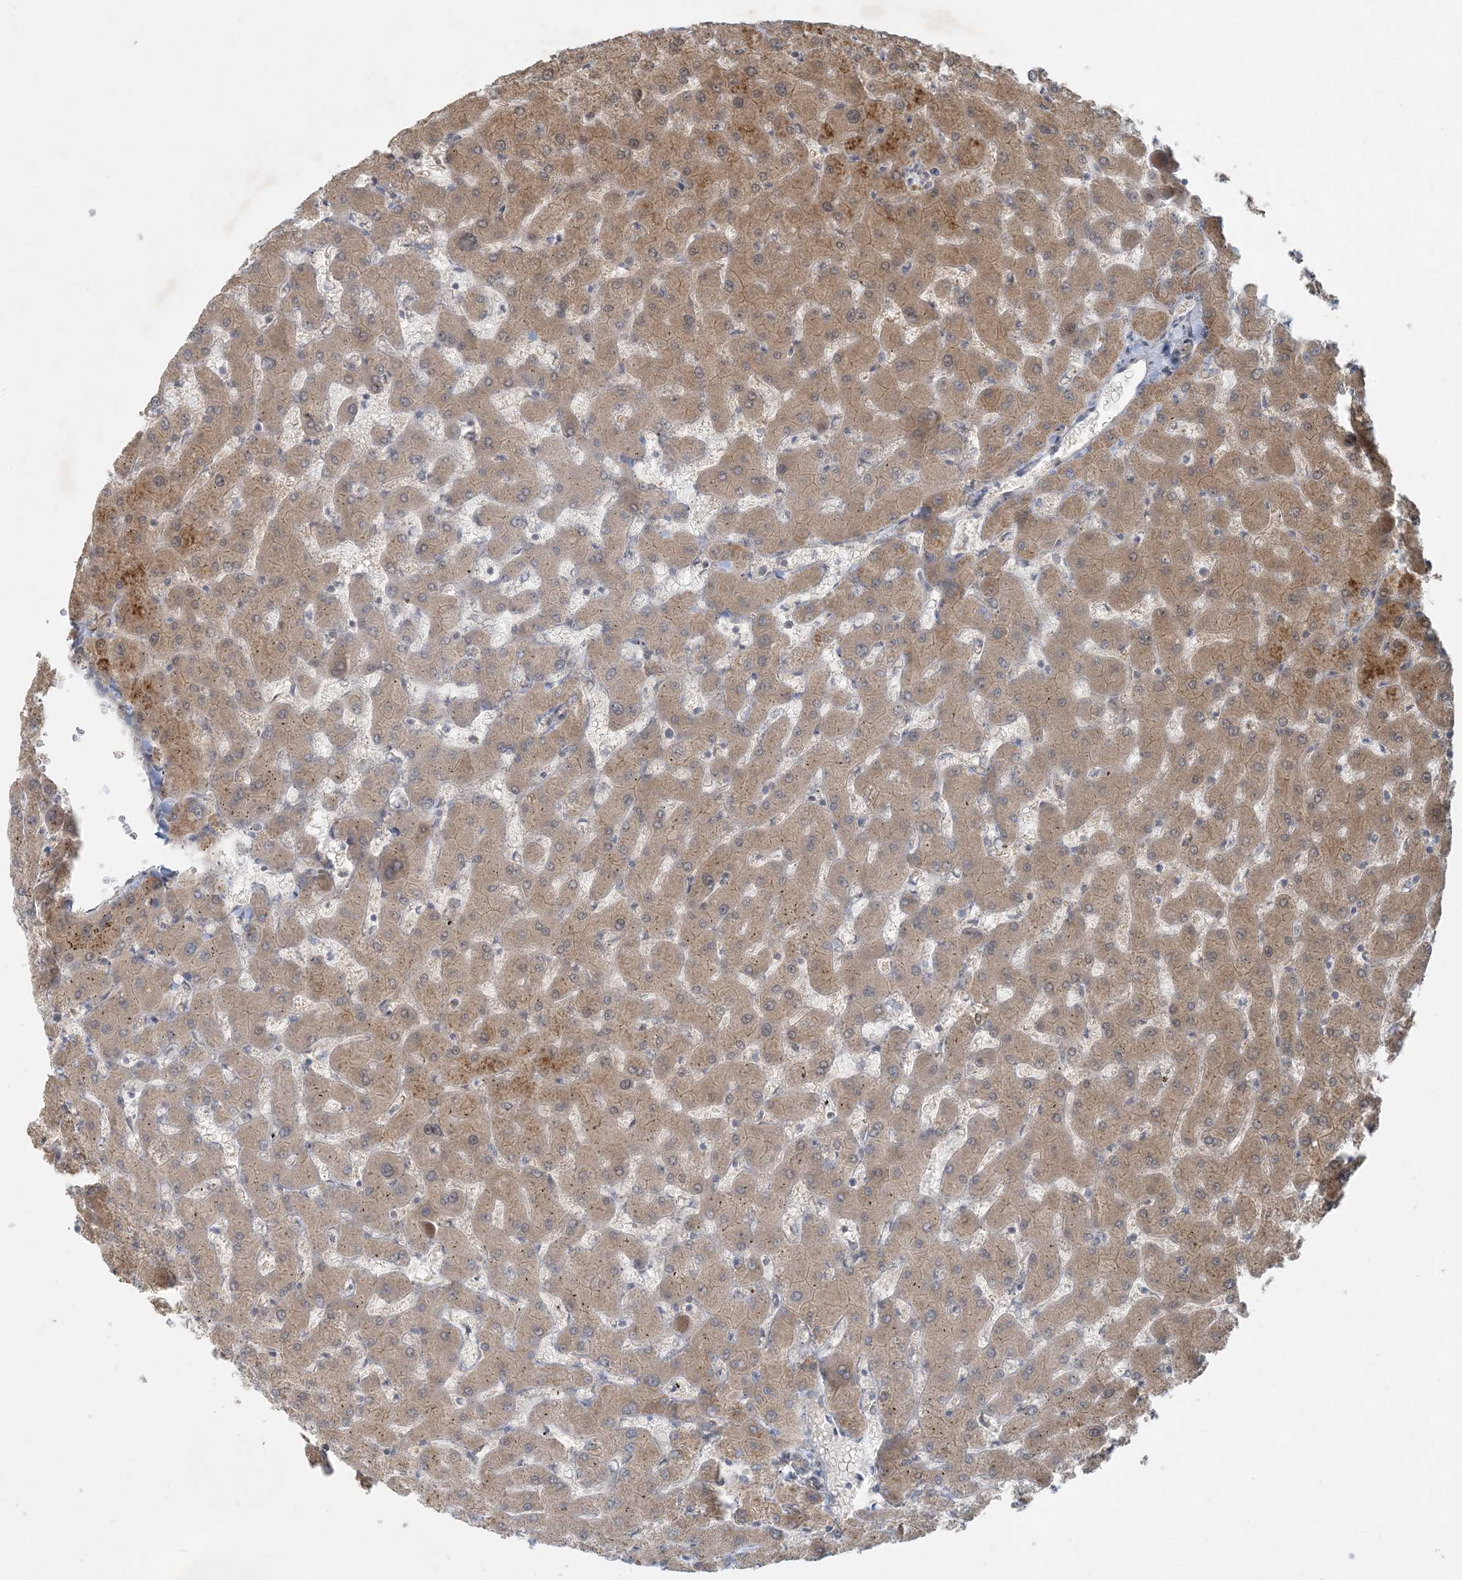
{"staining": {"intensity": "weak", "quantity": "<25%", "location": "cytoplasmic/membranous"}, "tissue": "liver", "cell_type": "Cholangiocytes", "image_type": "normal", "snomed": [{"axis": "morphology", "description": "Normal tissue, NOS"}, {"axis": "topography", "description": "Liver"}], "caption": "Immunohistochemical staining of normal liver displays no significant expression in cholangiocytes.", "gene": "BCORL1", "patient": {"sex": "female", "age": 63}}